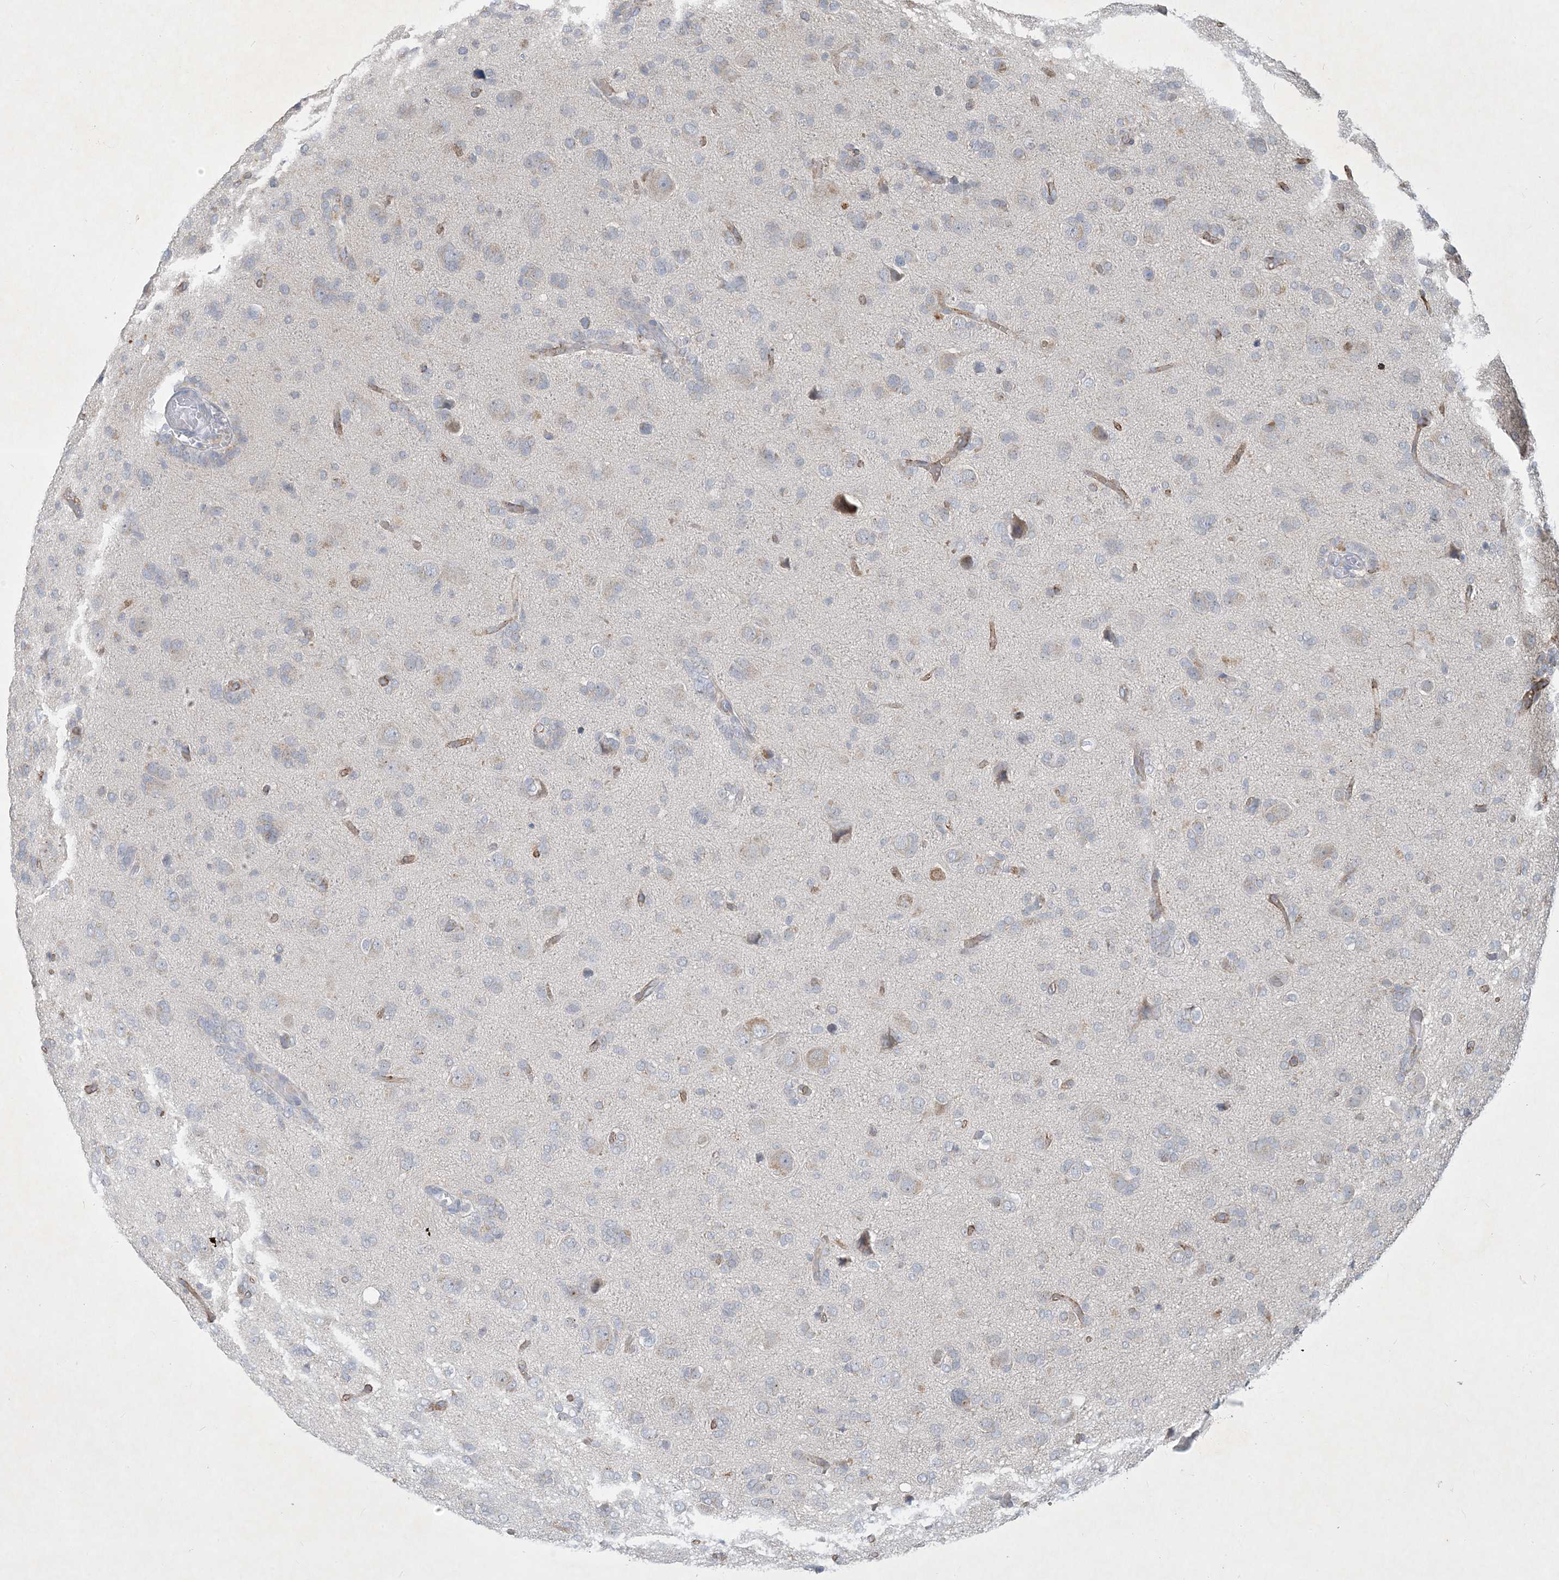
{"staining": {"intensity": "weak", "quantity": "25%-75%", "location": "cytoplasmic/membranous"}, "tissue": "glioma", "cell_type": "Tumor cells", "image_type": "cancer", "snomed": [{"axis": "morphology", "description": "Glioma, malignant, High grade"}, {"axis": "topography", "description": "Brain"}], "caption": "Weak cytoplasmic/membranous expression for a protein is present in approximately 25%-75% of tumor cells of malignant glioma (high-grade) using immunohistochemistry.", "gene": "CCDC14", "patient": {"sex": "female", "age": 59}}